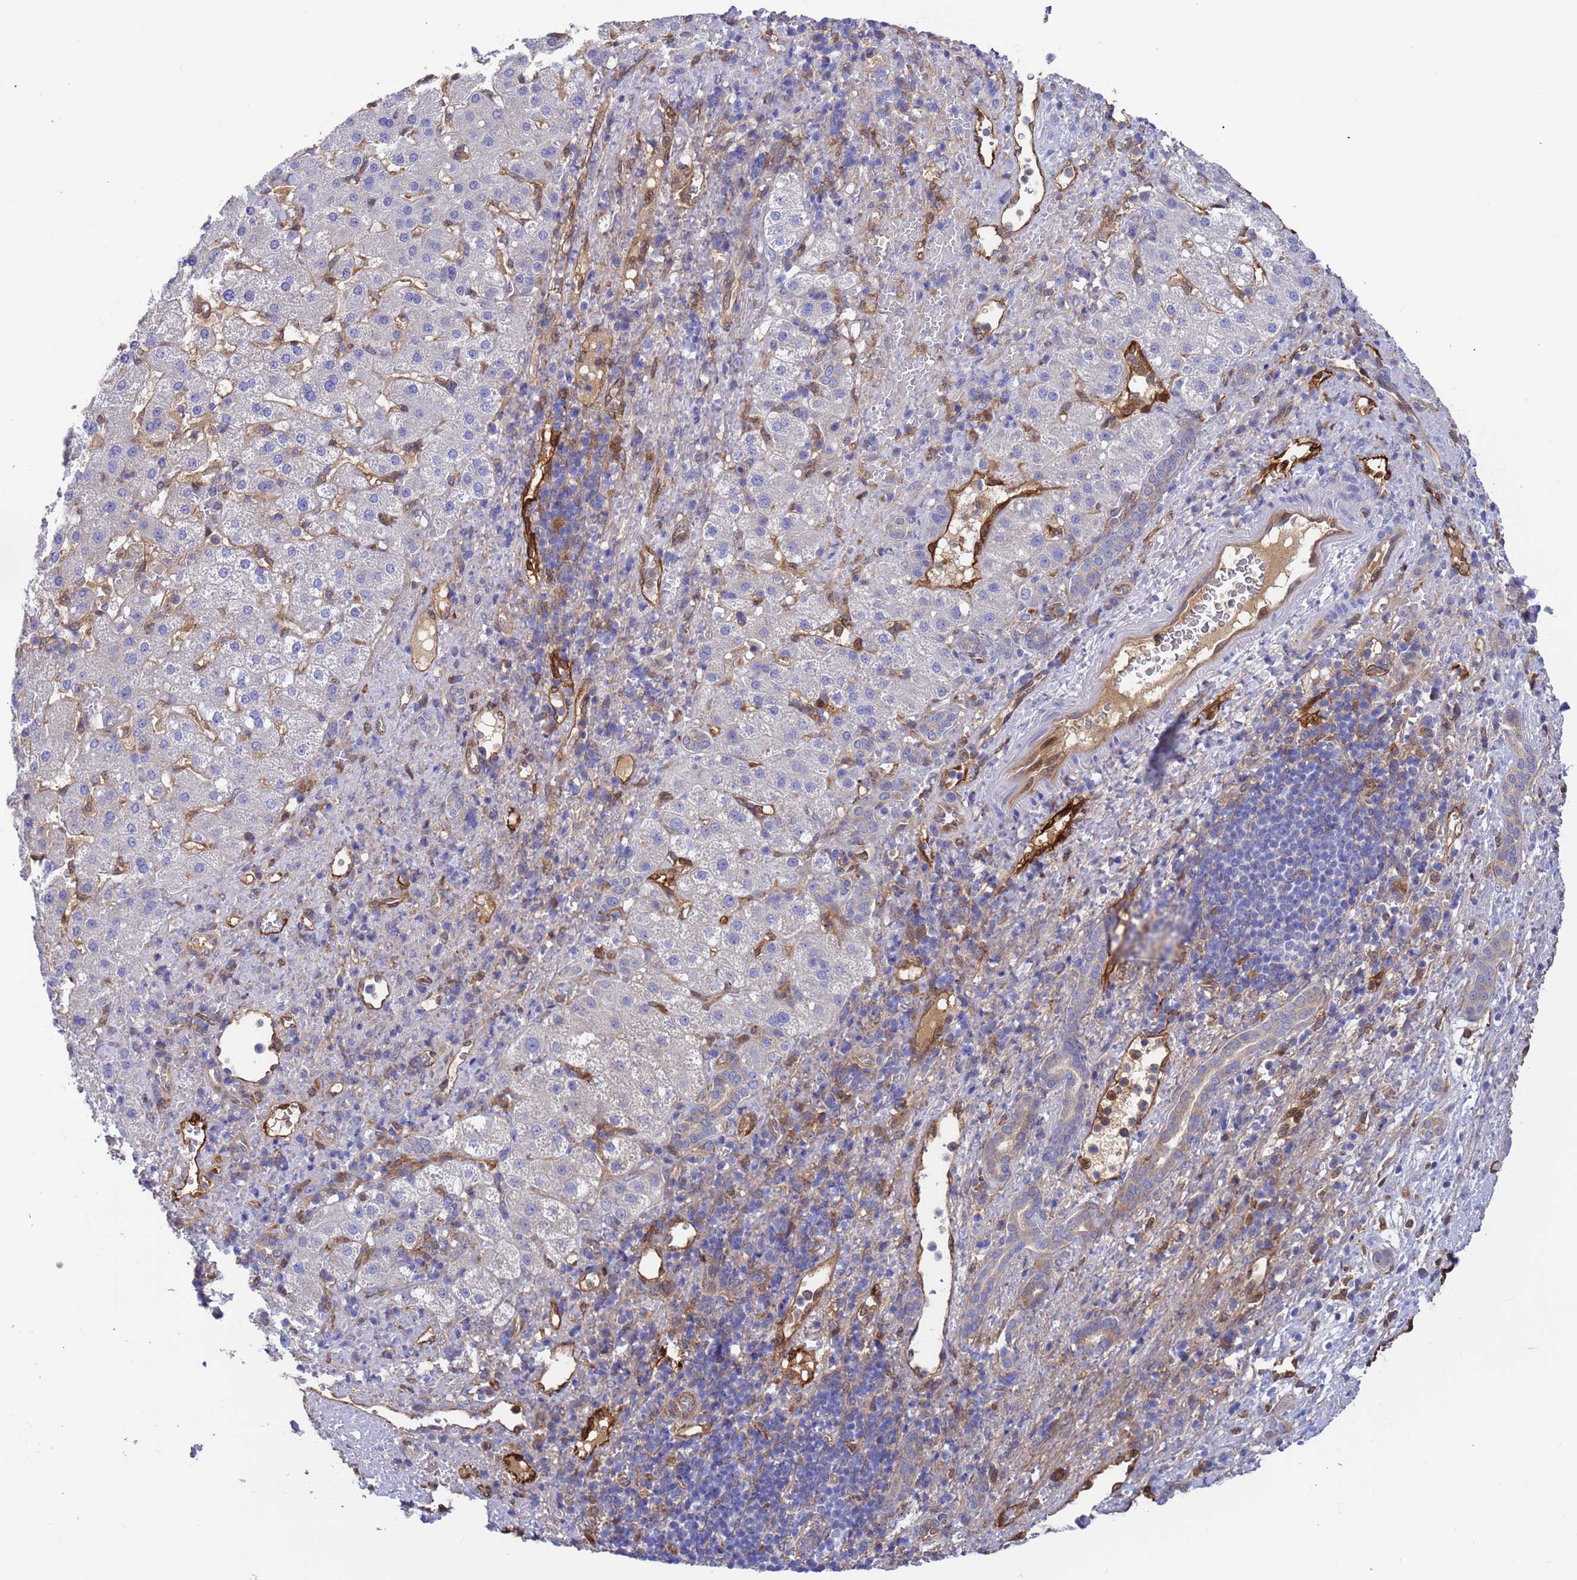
{"staining": {"intensity": "negative", "quantity": "none", "location": "none"}, "tissue": "liver cancer", "cell_type": "Tumor cells", "image_type": "cancer", "snomed": [{"axis": "morphology", "description": "Normal tissue, NOS"}, {"axis": "morphology", "description": "Carcinoma, Hepatocellular, NOS"}, {"axis": "topography", "description": "Liver"}], "caption": "There is no significant expression in tumor cells of hepatocellular carcinoma (liver).", "gene": "FOXRED1", "patient": {"sex": "male", "age": 57}}